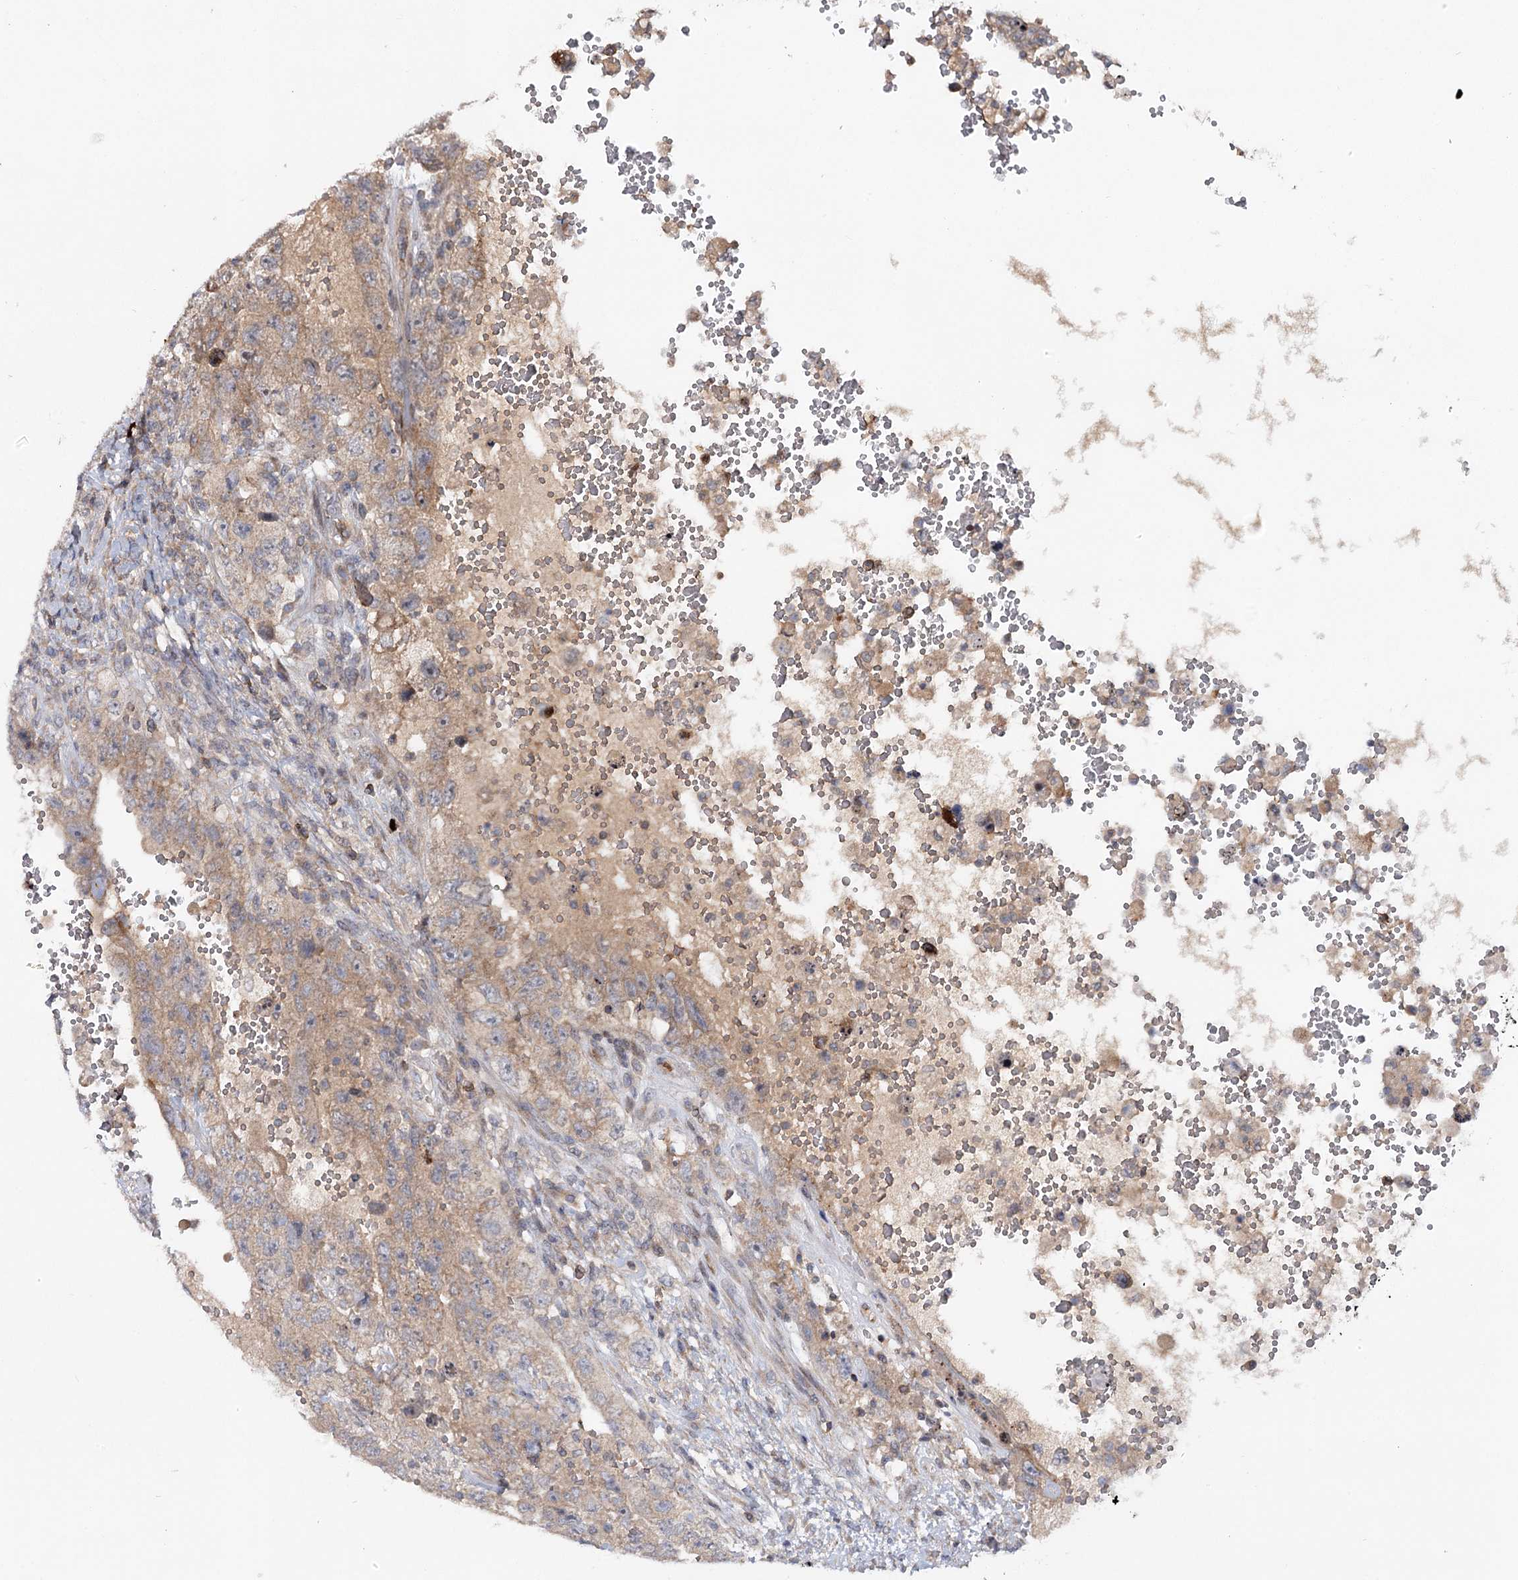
{"staining": {"intensity": "weak", "quantity": ">75%", "location": "cytoplasmic/membranous"}, "tissue": "testis cancer", "cell_type": "Tumor cells", "image_type": "cancer", "snomed": [{"axis": "morphology", "description": "Carcinoma, Embryonal, NOS"}, {"axis": "topography", "description": "Testis"}], "caption": "Approximately >75% of tumor cells in testis cancer (embryonal carcinoma) show weak cytoplasmic/membranous protein staining as visualized by brown immunohistochemical staining.", "gene": "MAP3K13", "patient": {"sex": "male", "age": 26}}